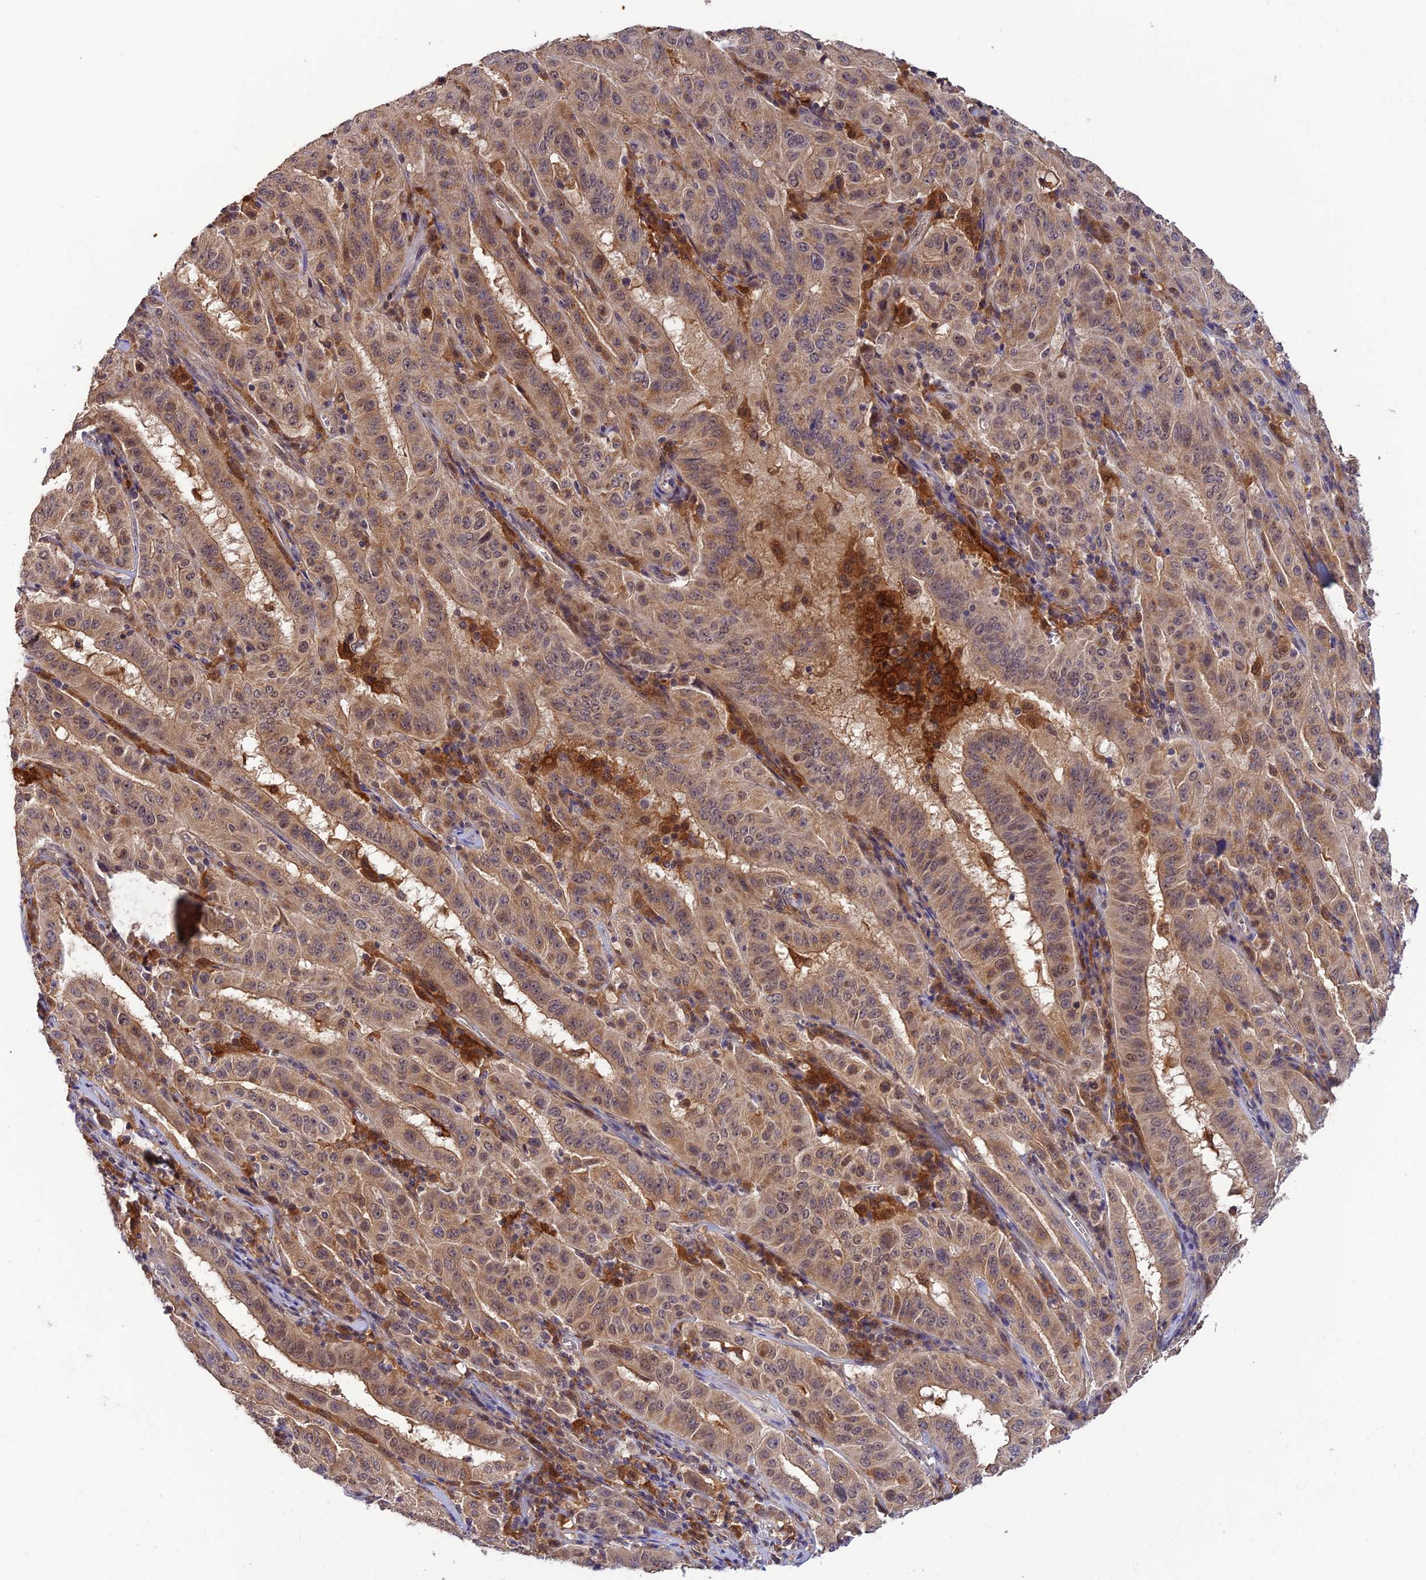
{"staining": {"intensity": "weak", "quantity": ">75%", "location": "cytoplasmic/membranous,nuclear"}, "tissue": "pancreatic cancer", "cell_type": "Tumor cells", "image_type": "cancer", "snomed": [{"axis": "morphology", "description": "Adenocarcinoma, NOS"}, {"axis": "topography", "description": "Pancreas"}], "caption": "Adenocarcinoma (pancreatic) stained with DAB (3,3'-diaminobenzidine) IHC displays low levels of weak cytoplasmic/membranous and nuclear expression in about >75% of tumor cells.", "gene": "MNS1", "patient": {"sex": "male", "age": 63}}